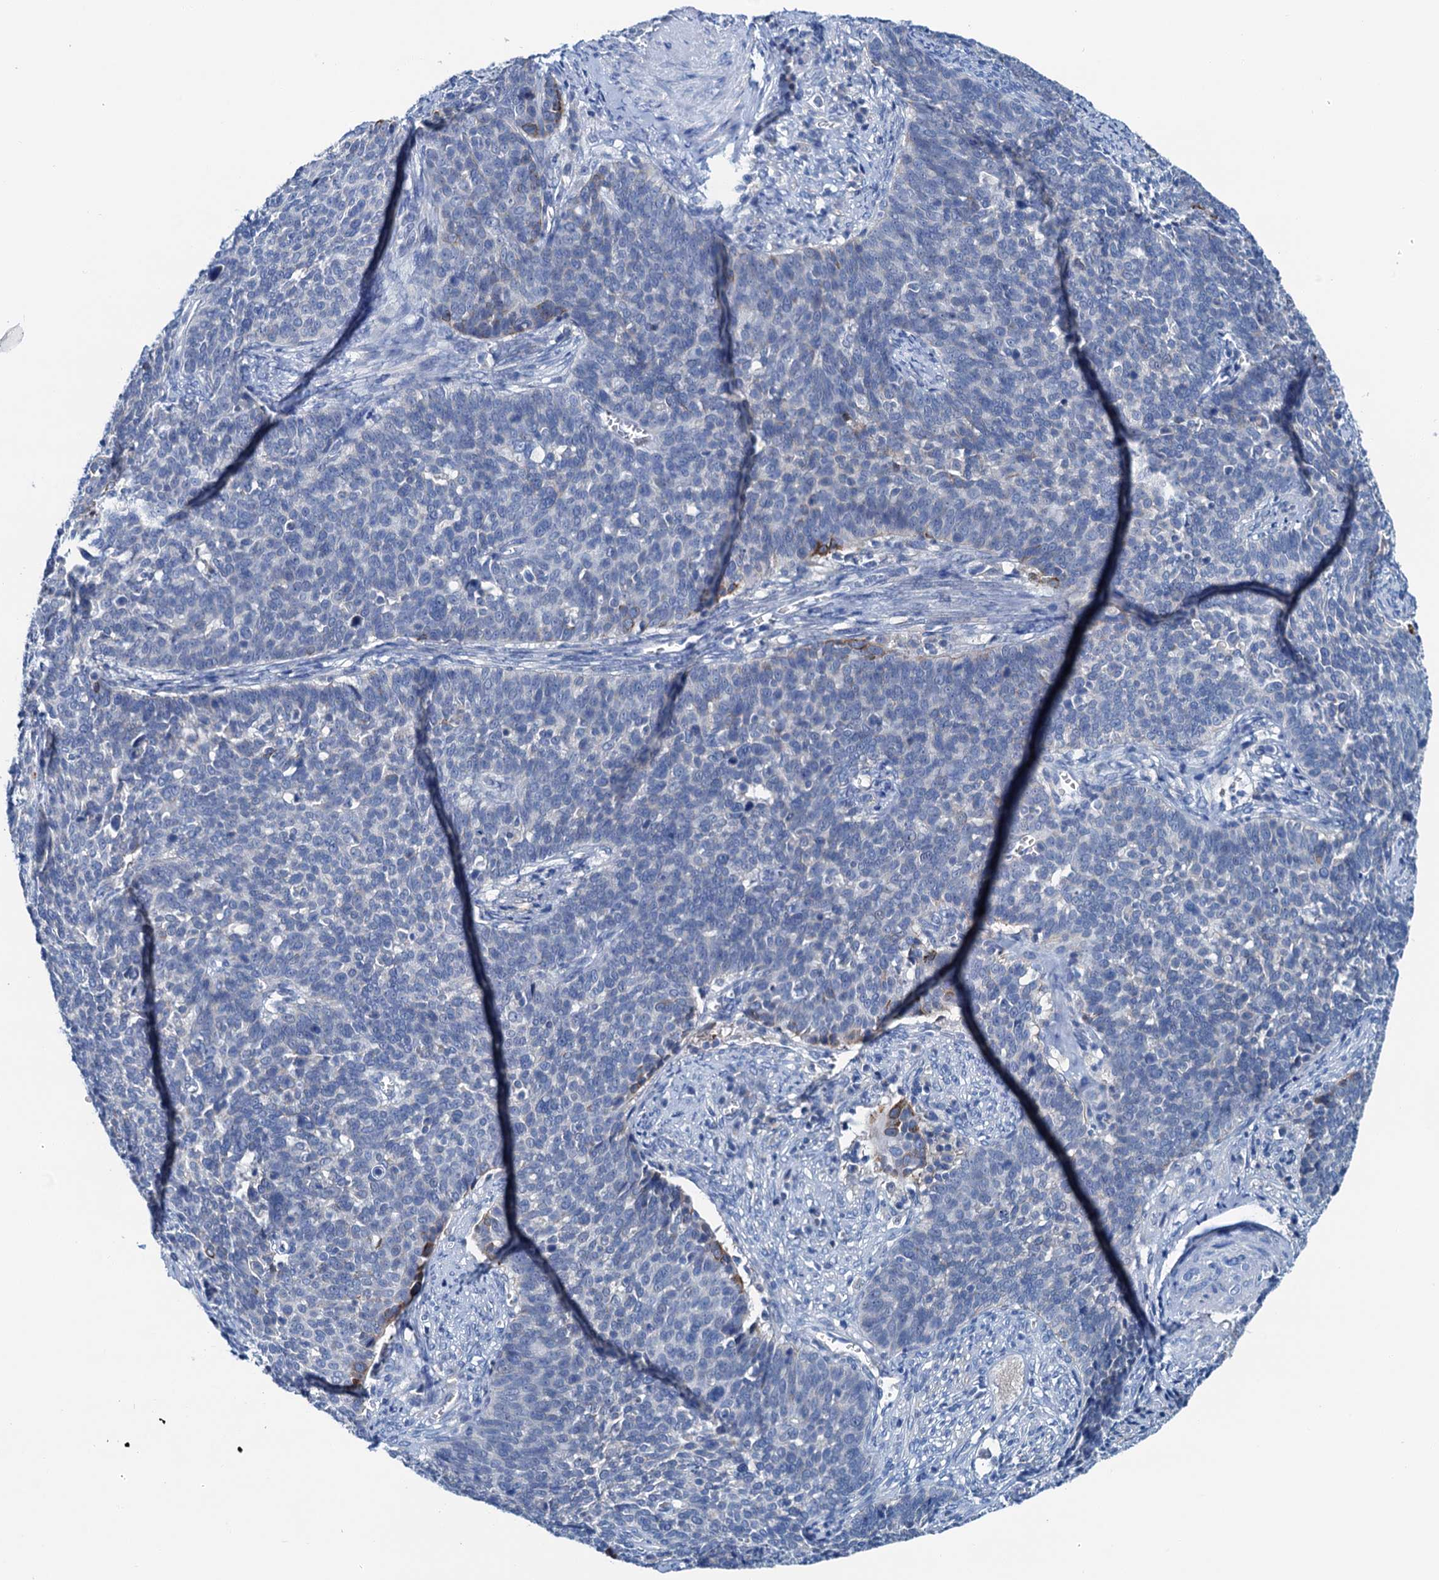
{"staining": {"intensity": "moderate", "quantity": "<25%", "location": "cytoplasmic/membranous"}, "tissue": "cervical cancer", "cell_type": "Tumor cells", "image_type": "cancer", "snomed": [{"axis": "morphology", "description": "Squamous cell carcinoma, NOS"}, {"axis": "topography", "description": "Cervix"}], "caption": "Protein staining of cervical cancer (squamous cell carcinoma) tissue shows moderate cytoplasmic/membranous staining in approximately <25% of tumor cells.", "gene": "KNDC1", "patient": {"sex": "female", "age": 39}}